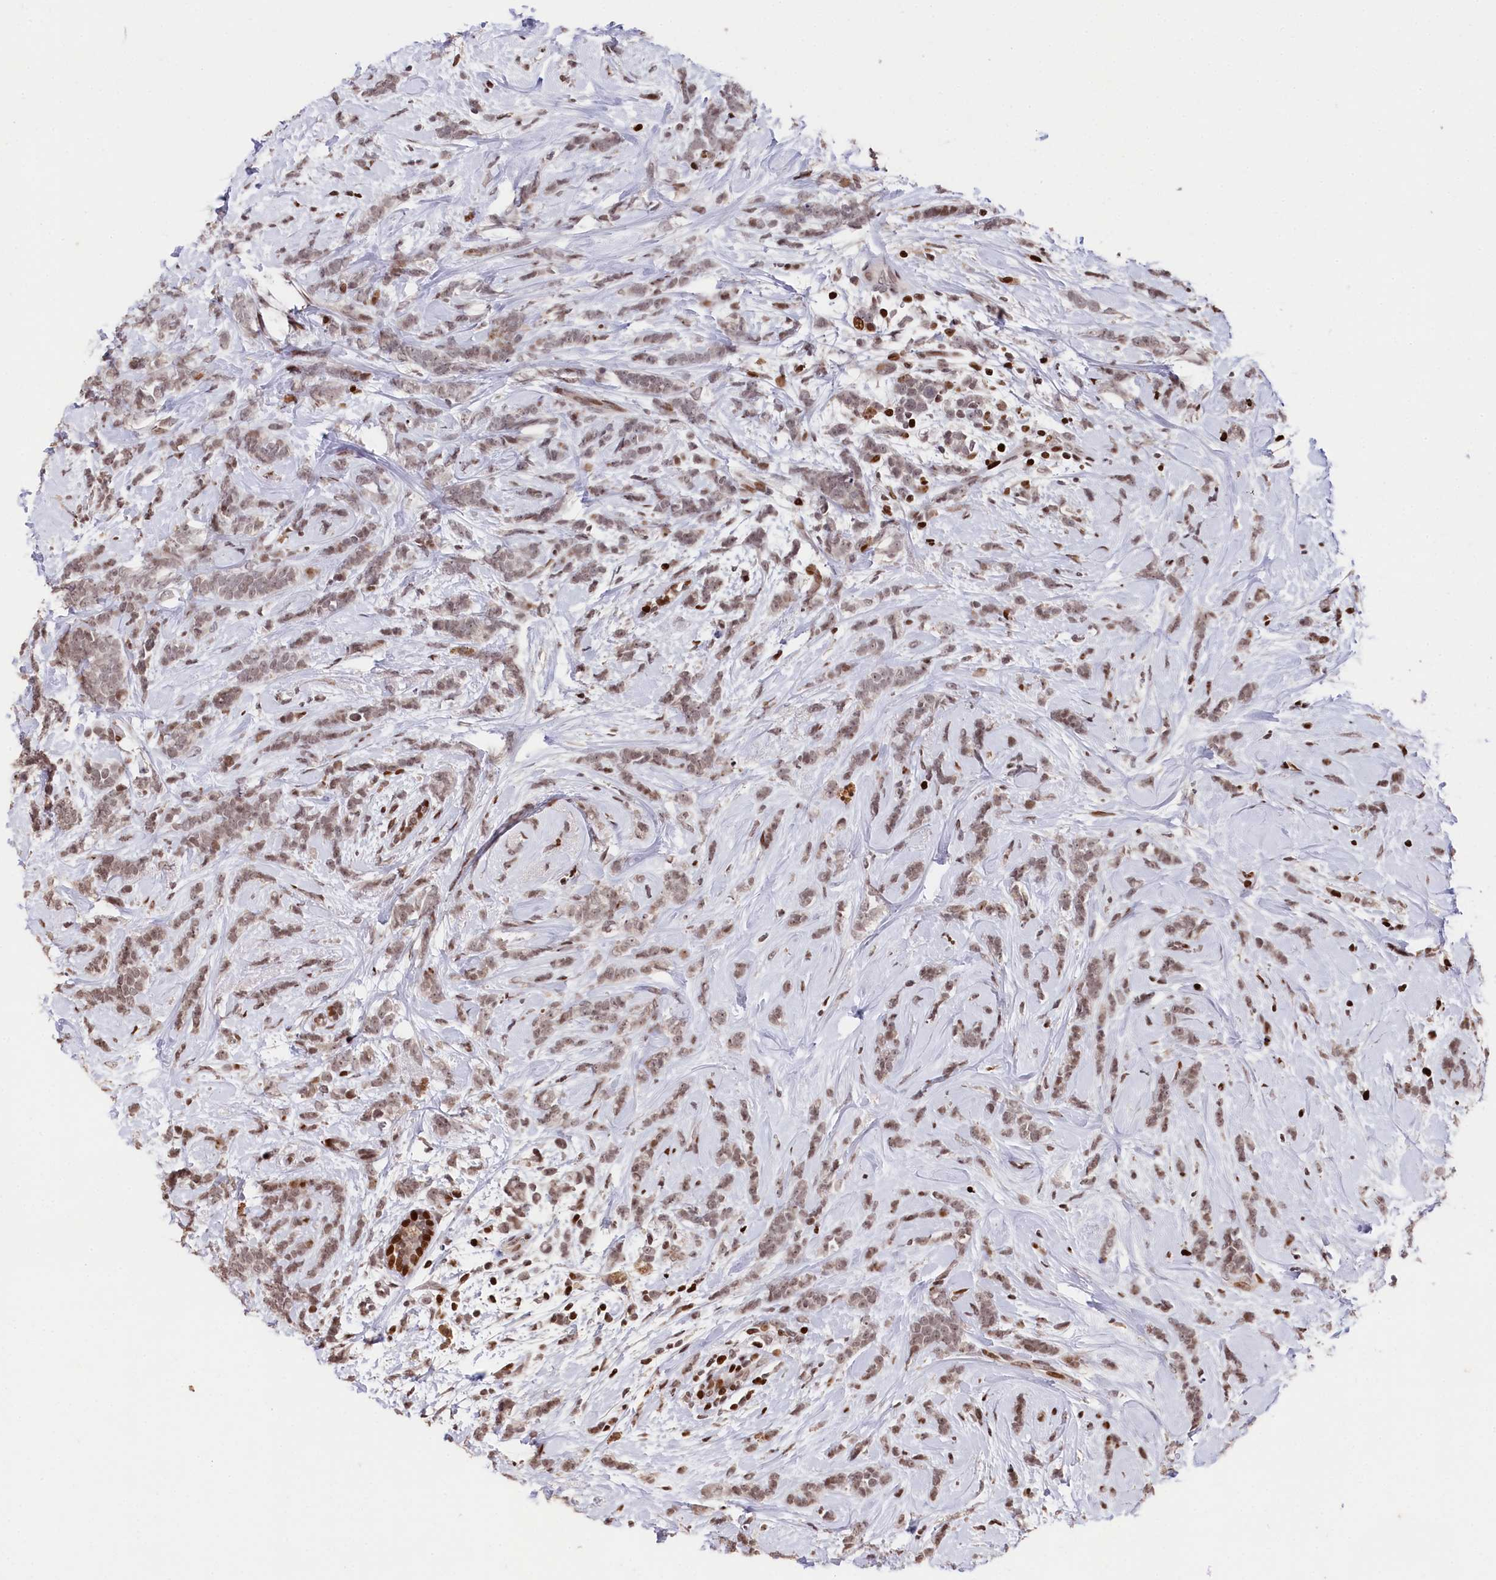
{"staining": {"intensity": "moderate", "quantity": "<25%", "location": "nuclear"}, "tissue": "breast cancer", "cell_type": "Tumor cells", "image_type": "cancer", "snomed": [{"axis": "morphology", "description": "Lobular carcinoma"}, {"axis": "topography", "description": "Breast"}], "caption": "Breast lobular carcinoma stained with immunohistochemistry (IHC) demonstrates moderate nuclear expression in about <25% of tumor cells. (Brightfield microscopy of DAB IHC at high magnification).", "gene": "MCF2L2", "patient": {"sex": "female", "age": 58}}